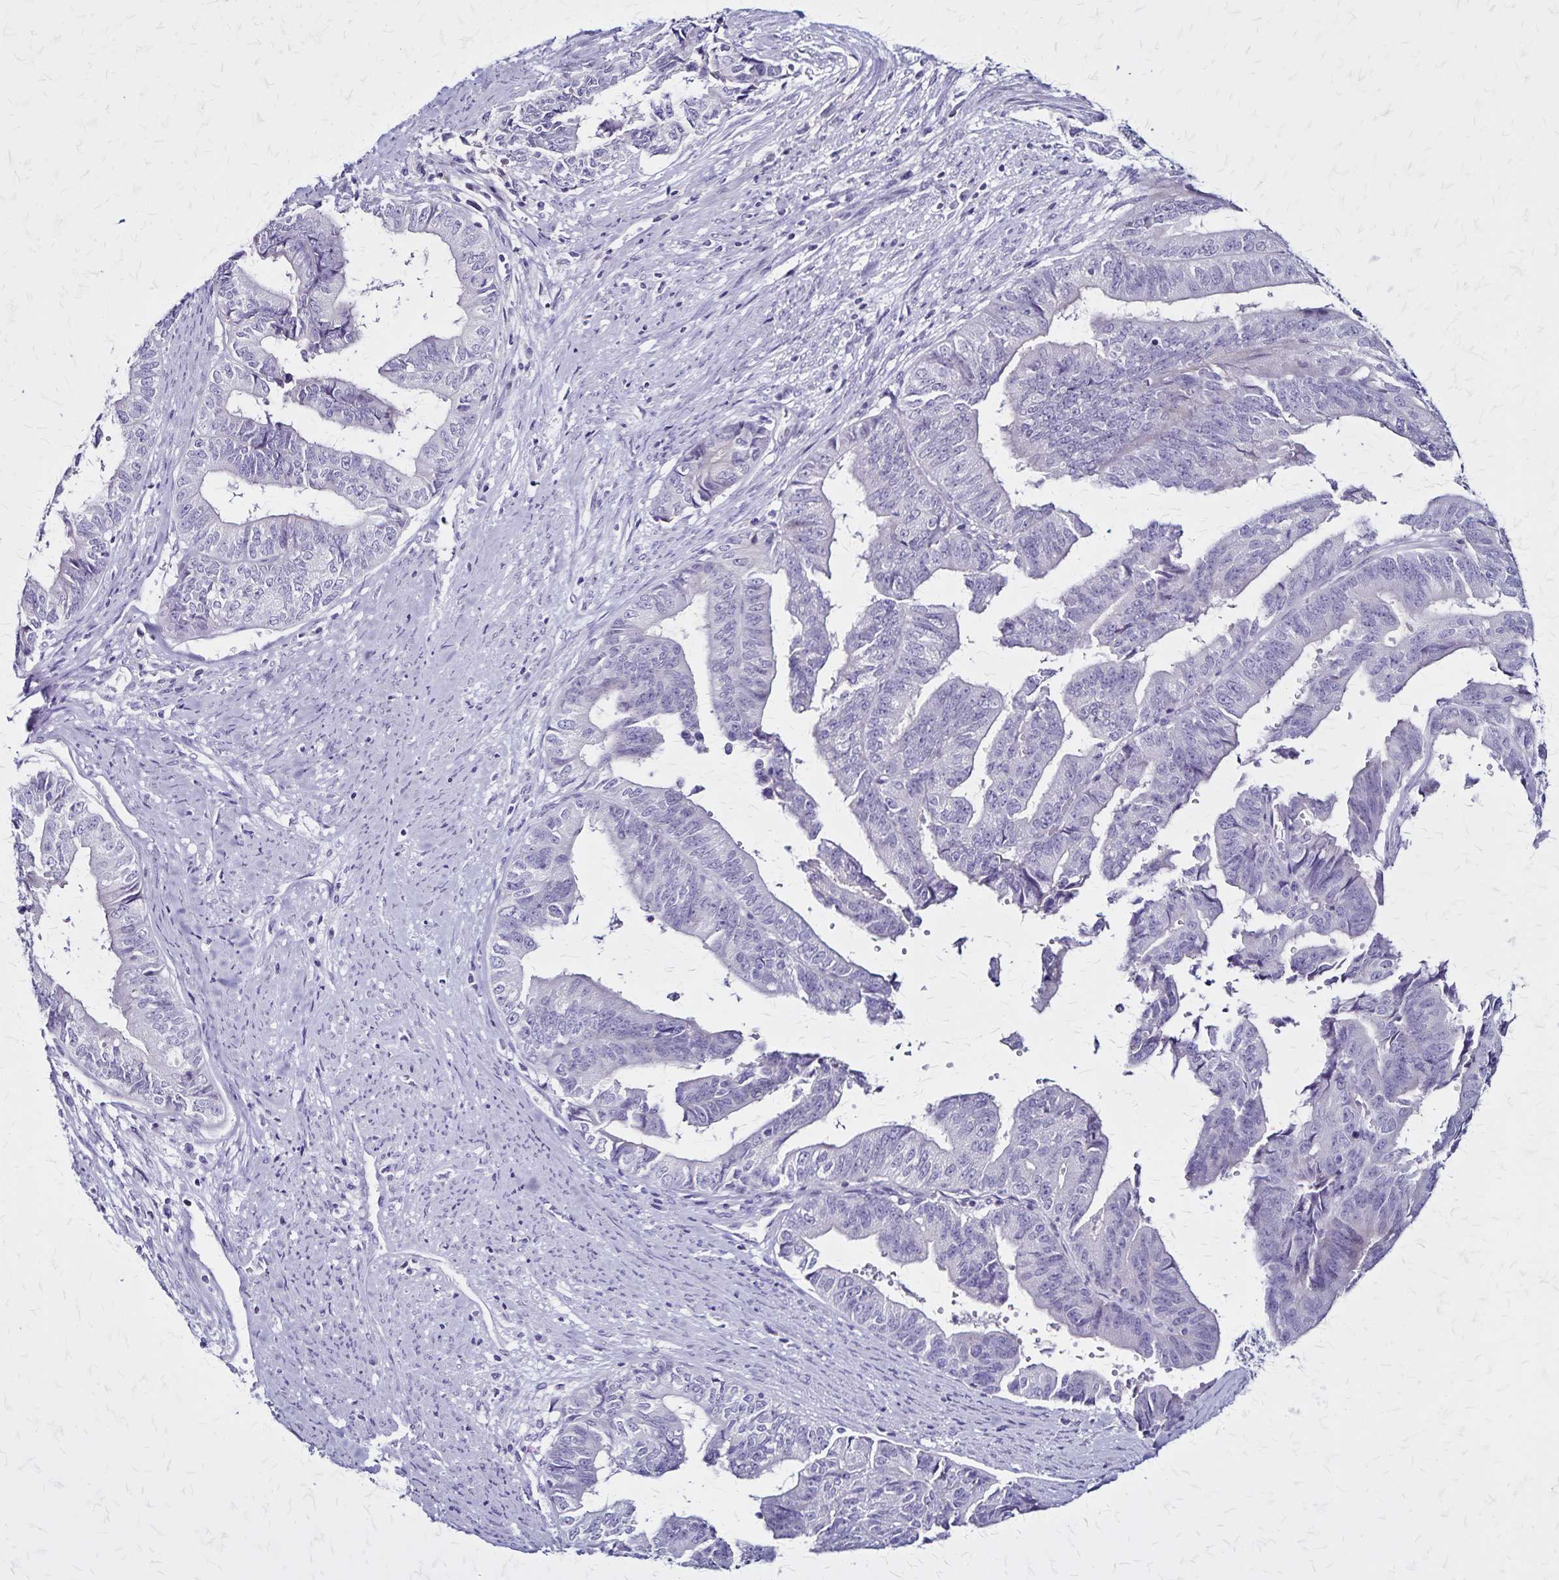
{"staining": {"intensity": "negative", "quantity": "none", "location": "none"}, "tissue": "endometrial cancer", "cell_type": "Tumor cells", "image_type": "cancer", "snomed": [{"axis": "morphology", "description": "Adenocarcinoma, NOS"}, {"axis": "topography", "description": "Endometrium"}], "caption": "Tumor cells show no significant expression in adenocarcinoma (endometrial).", "gene": "PLXNA4", "patient": {"sex": "female", "age": 65}}